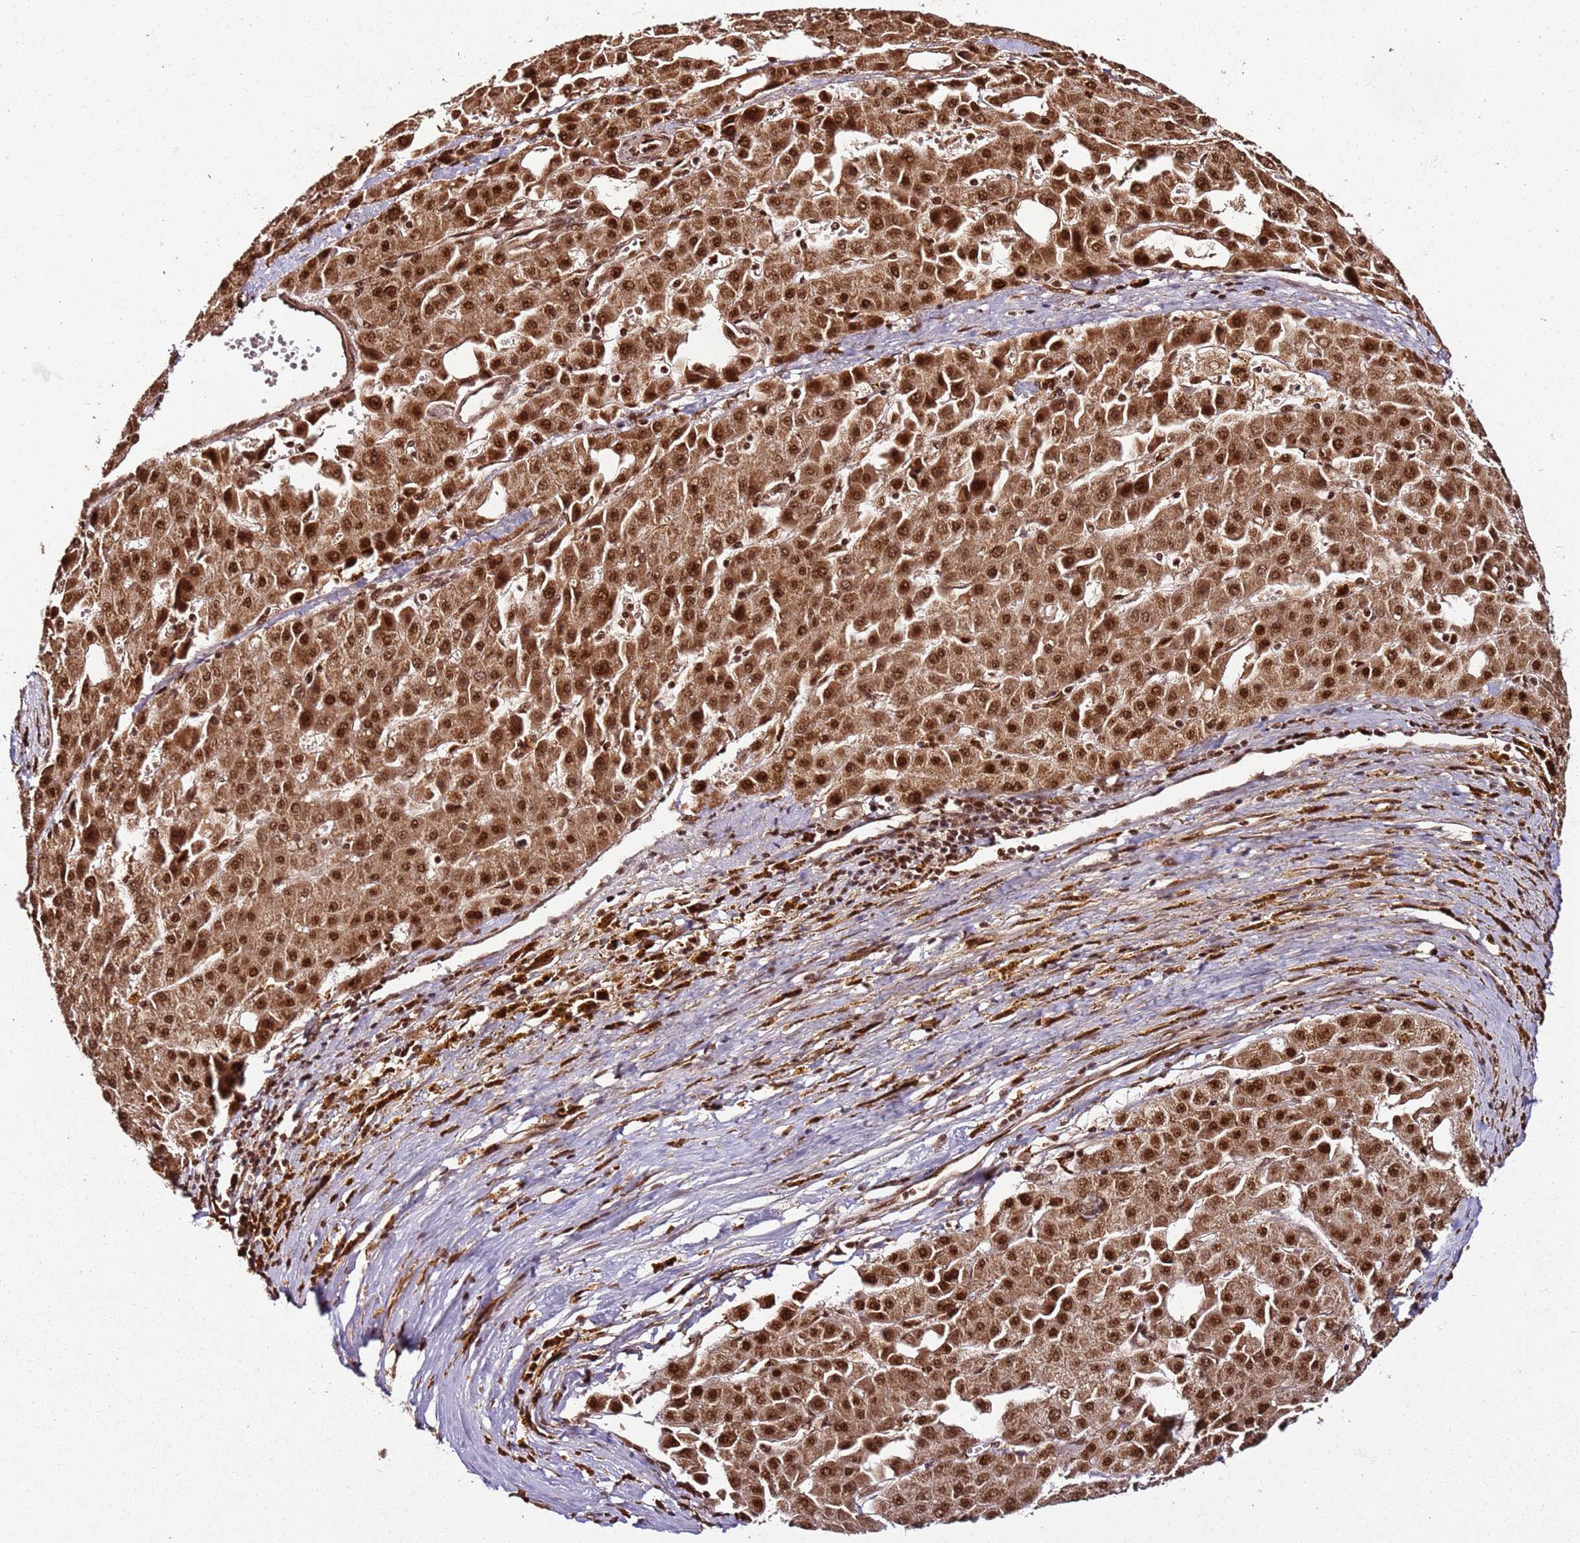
{"staining": {"intensity": "strong", "quantity": ">75%", "location": "cytoplasmic/membranous,nuclear"}, "tissue": "liver cancer", "cell_type": "Tumor cells", "image_type": "cancer", "snomed": [{"axis": "morphology", "description": "Carcinoma, Hepatocellular, NOS"}, {"axis": "topography", "description": "Liver"}], "caption": "Liver cancer (hepatocellular carcinoma) stained for a protein (brown) displays strong cytoplasmic/membranous and nuclear positive positivity in about >75% of tumor cells.", "gene": "XRN2", "patient": {"sex": "male", "age": 47}}